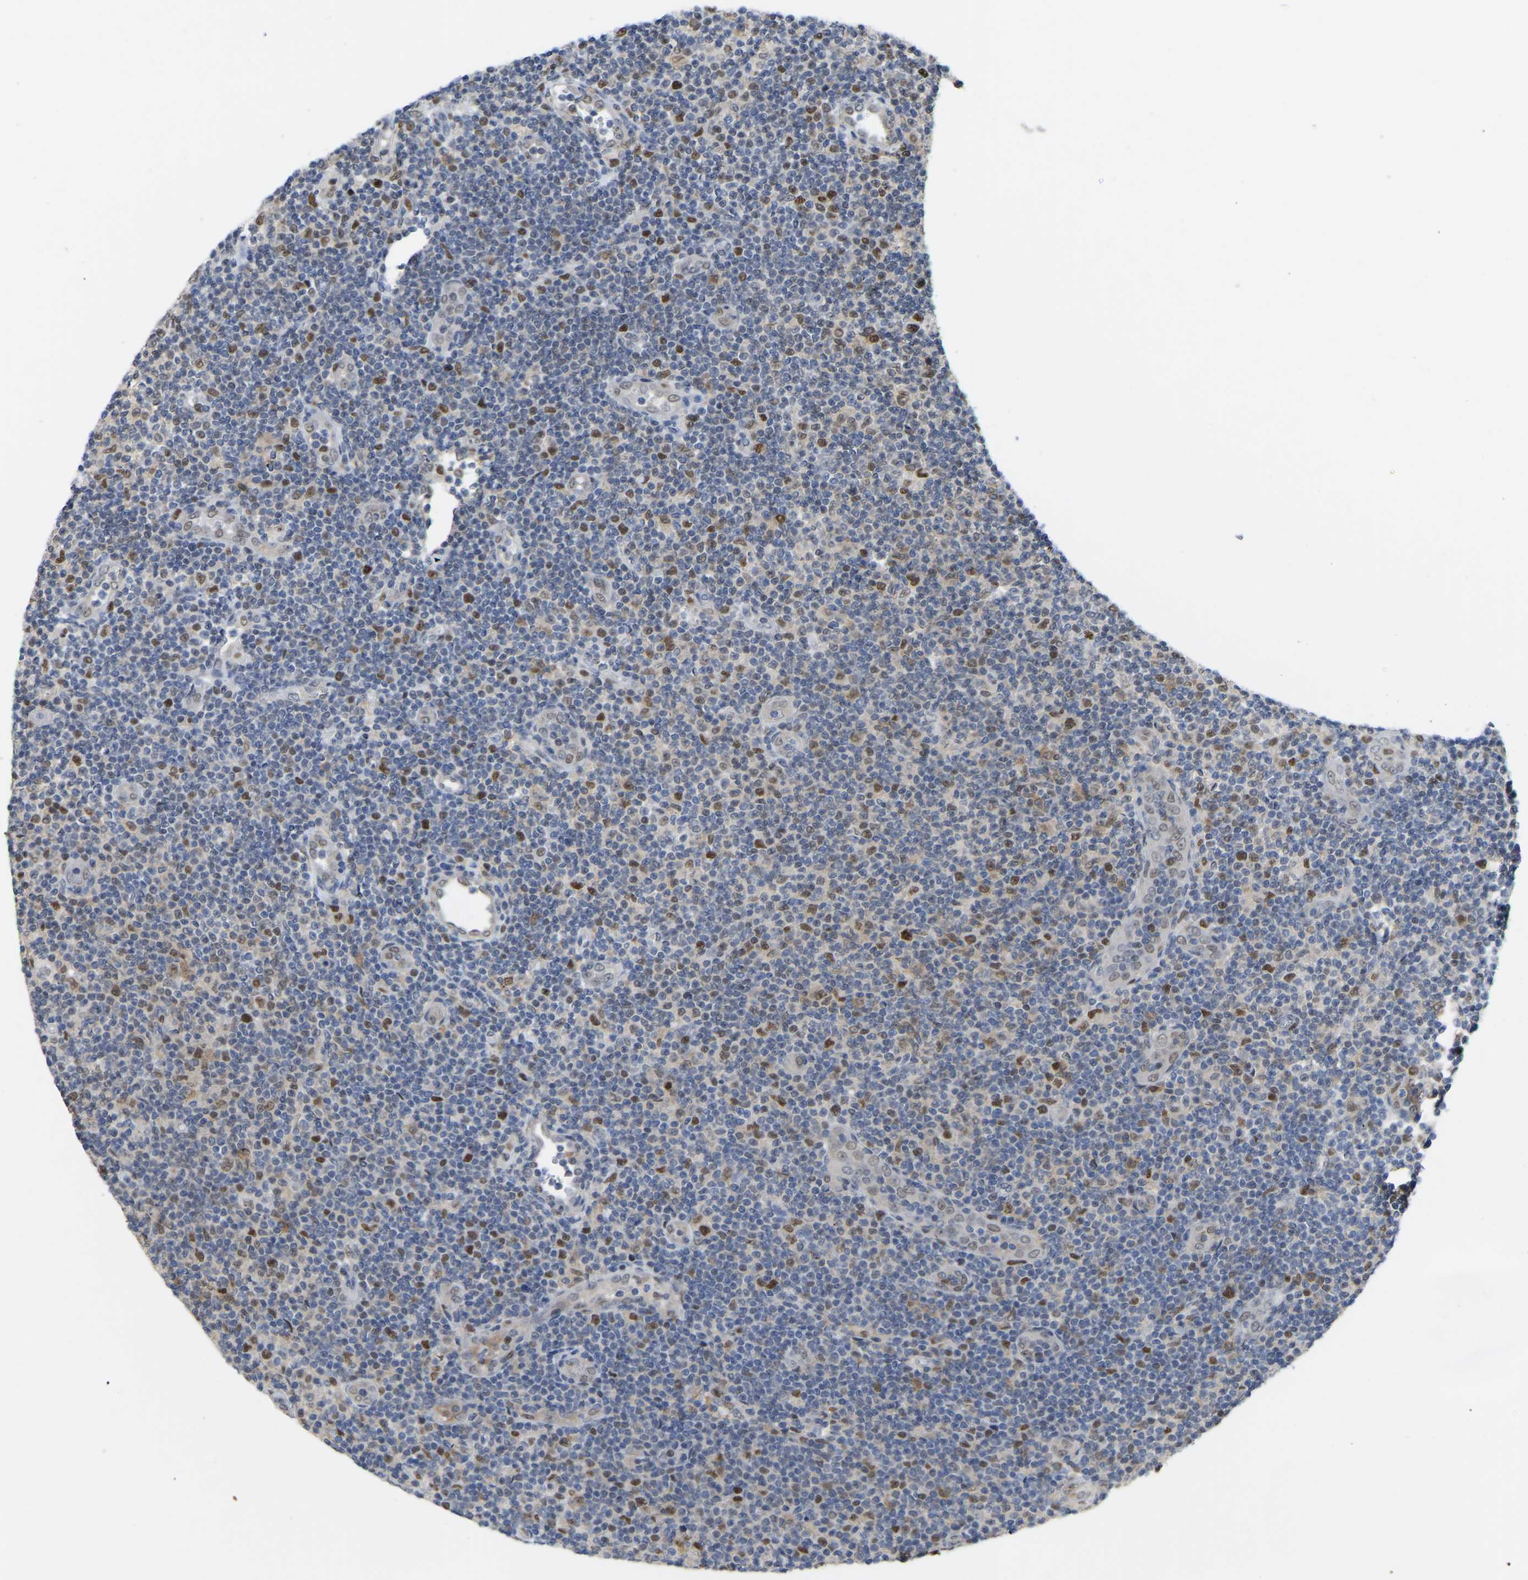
{"staining": {"intensity": "moderate", "quantity": "<25%", "location": "nuclear"}, "tissue": "lymphoma", "cell_type": "Tumor cells", "image_type": "cancer", "snomed": [{"axis": "morphology", "description": "Malignant lymphoma, non-Hodgkin's type, Low grade"}, {"axis": "topography", "description": "Lymph node"}], "caption": "There is low levels of moderate nuclear staining in tumor cells of malignant lymphoma, non-Hodgkin's type (low-grade), as demonstrated by immunohistochemical staining (brown color).", "gene": "KLRG2", "patient": {"sex": "male", "age": 83}}